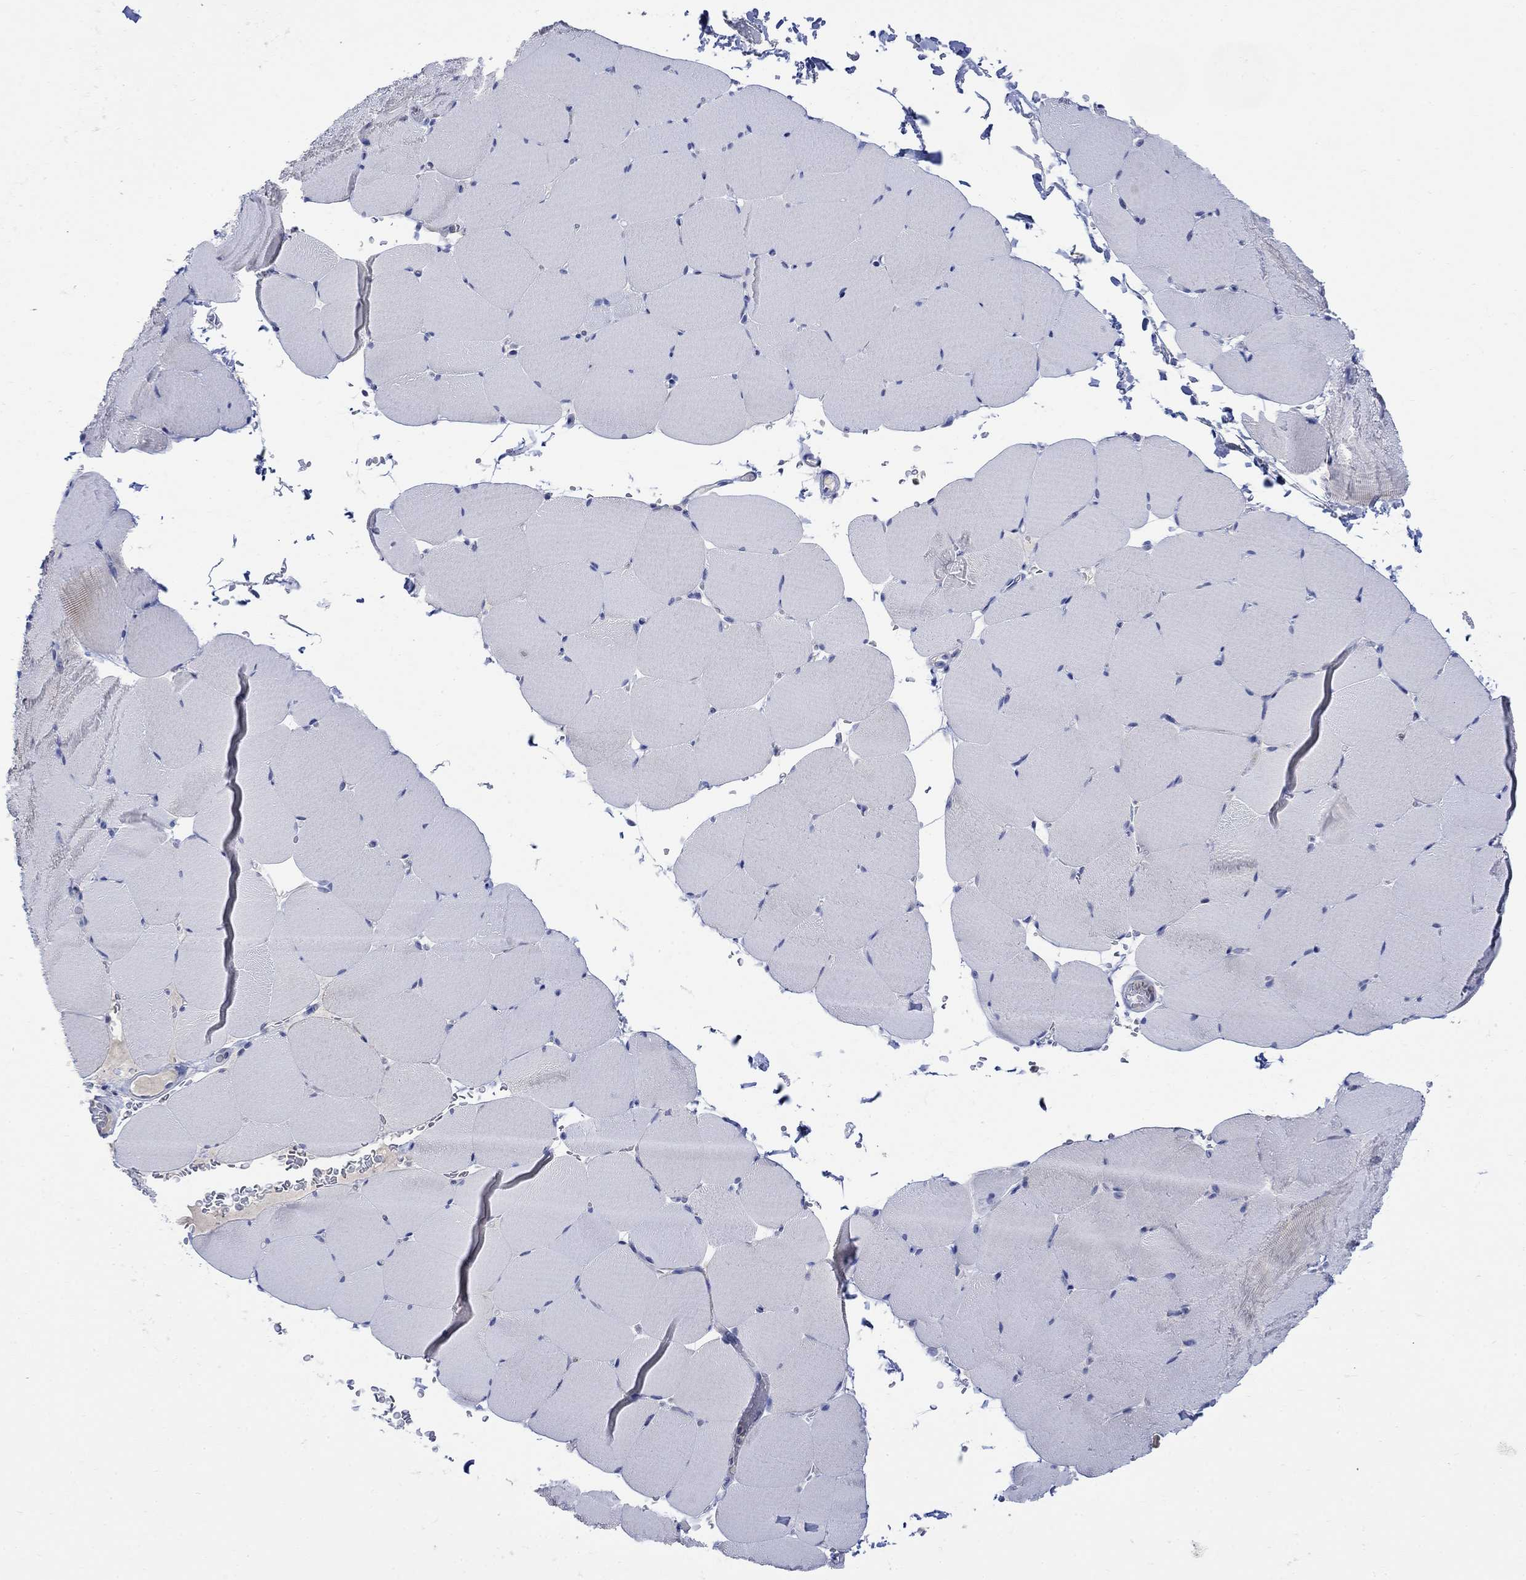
{"staining": {"intensity": "negative", "quantity": "none", "location": "none"}, "tissue": "skeletal muscle", "cell_type": "Myocytes", "image_type": "normal", "snomed": [{"axis": "morphology", "description": "Normal tissue, NOS"}, {"axis": "topography", "description": "Skeletal muscle"}], "caption": "This is a photomicrograph of IHC staining of unremarkable skeletal muscle, which shows no positivity in myocytes.", "gene": "GCM1", "patient": {"sex": "female", "age": 37}}